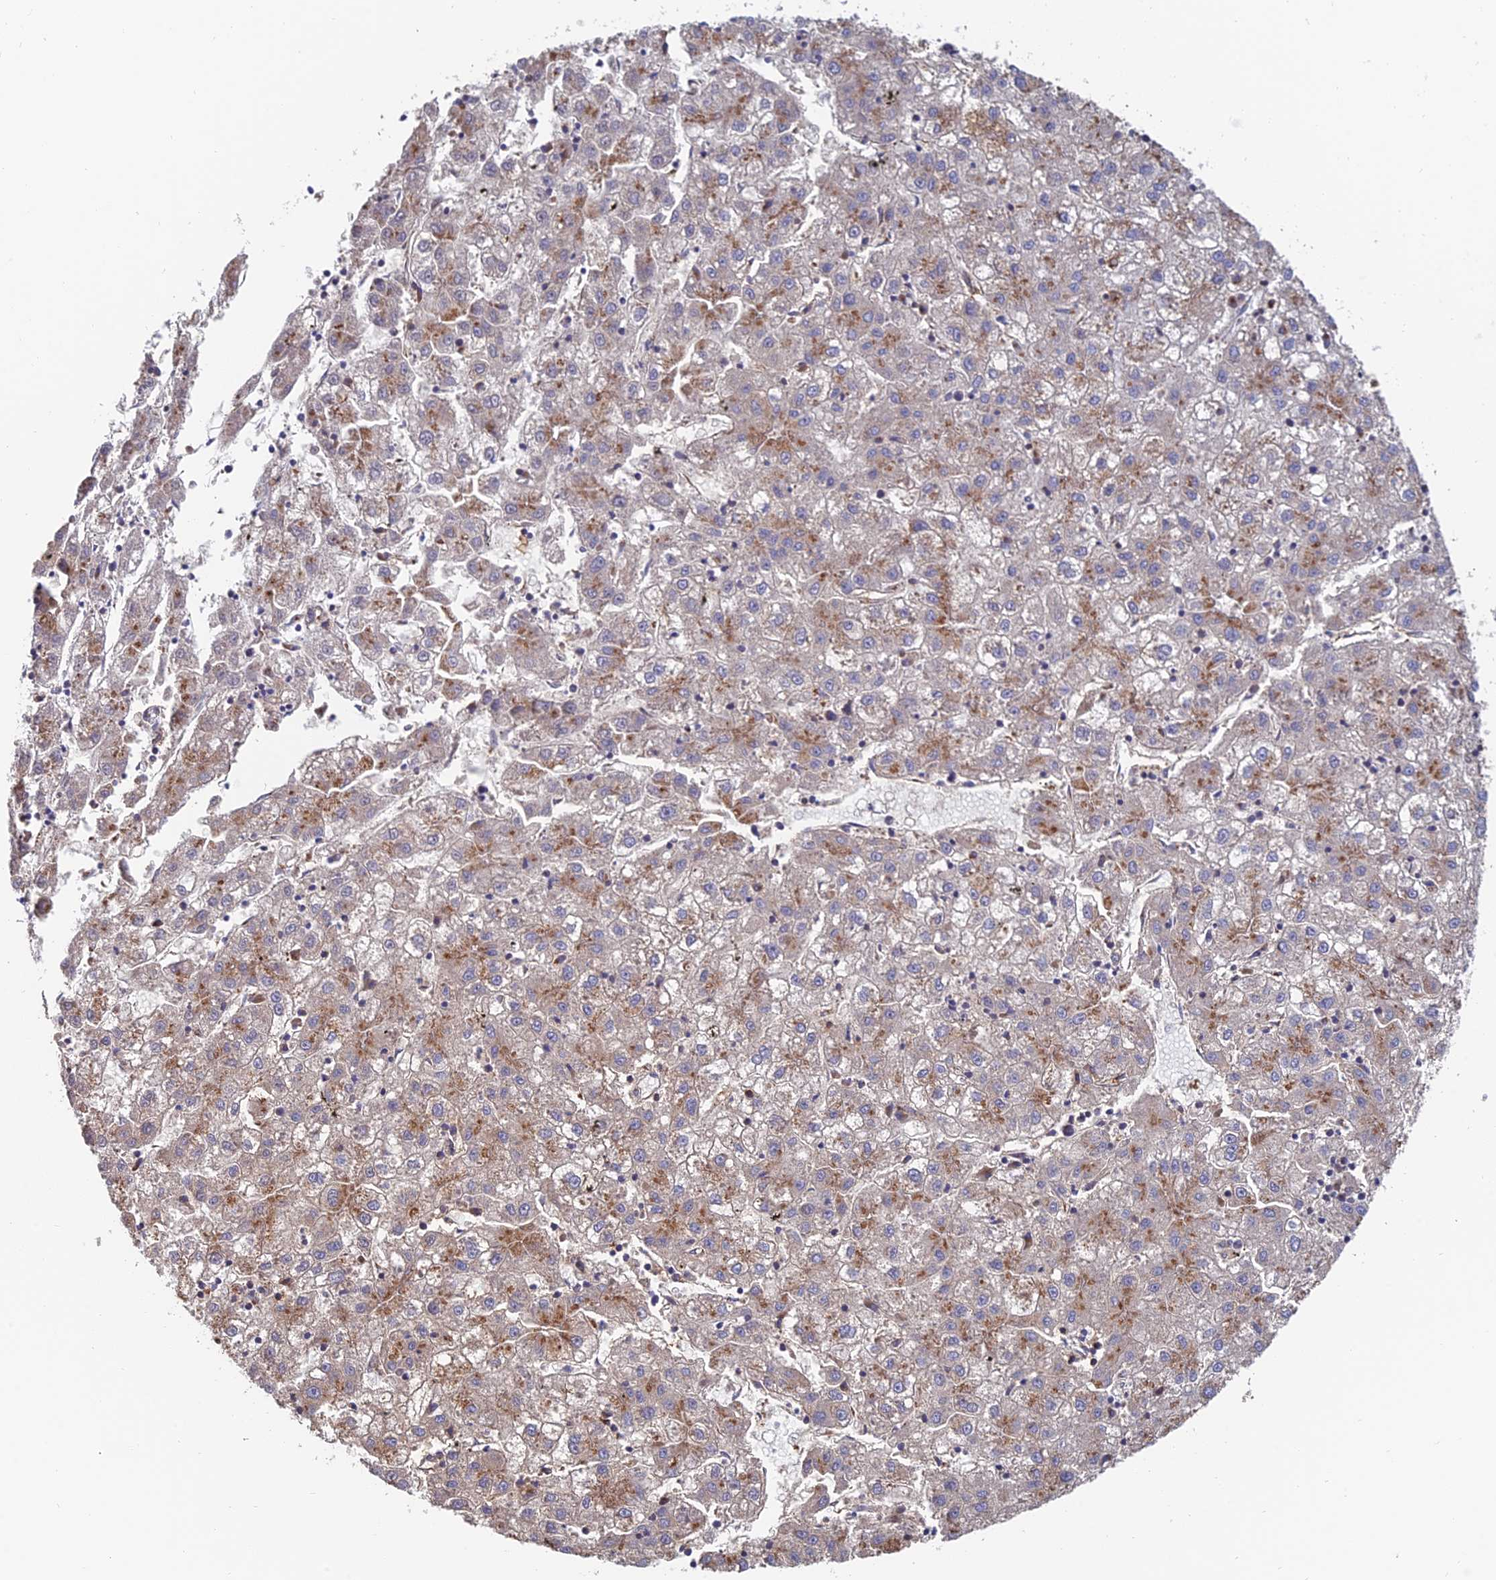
{"staining": {"intensity": "moderate", "quantity": "25%-75%", "location": "cytoplasmic/membranous"}, "tissue": "liver cancer", "cell_type": "Tumor cells", "image_type": "cancer", "snomed": [{"axis": "morphology", "description": "Carcinoma, Hepatocellular, NOS"}, {"axis": "topography", "description": "Liver"}], "caption": "Liver cancer (hepatocellular carcinoma) stained with immunohistochemistry (IHC) shows moderate cytoplasmic/membranous positivity in approximately 25%-75% of tumor cells.", "gene": "HS2ST1", "patient": {"sex": "male", "age": 72}}